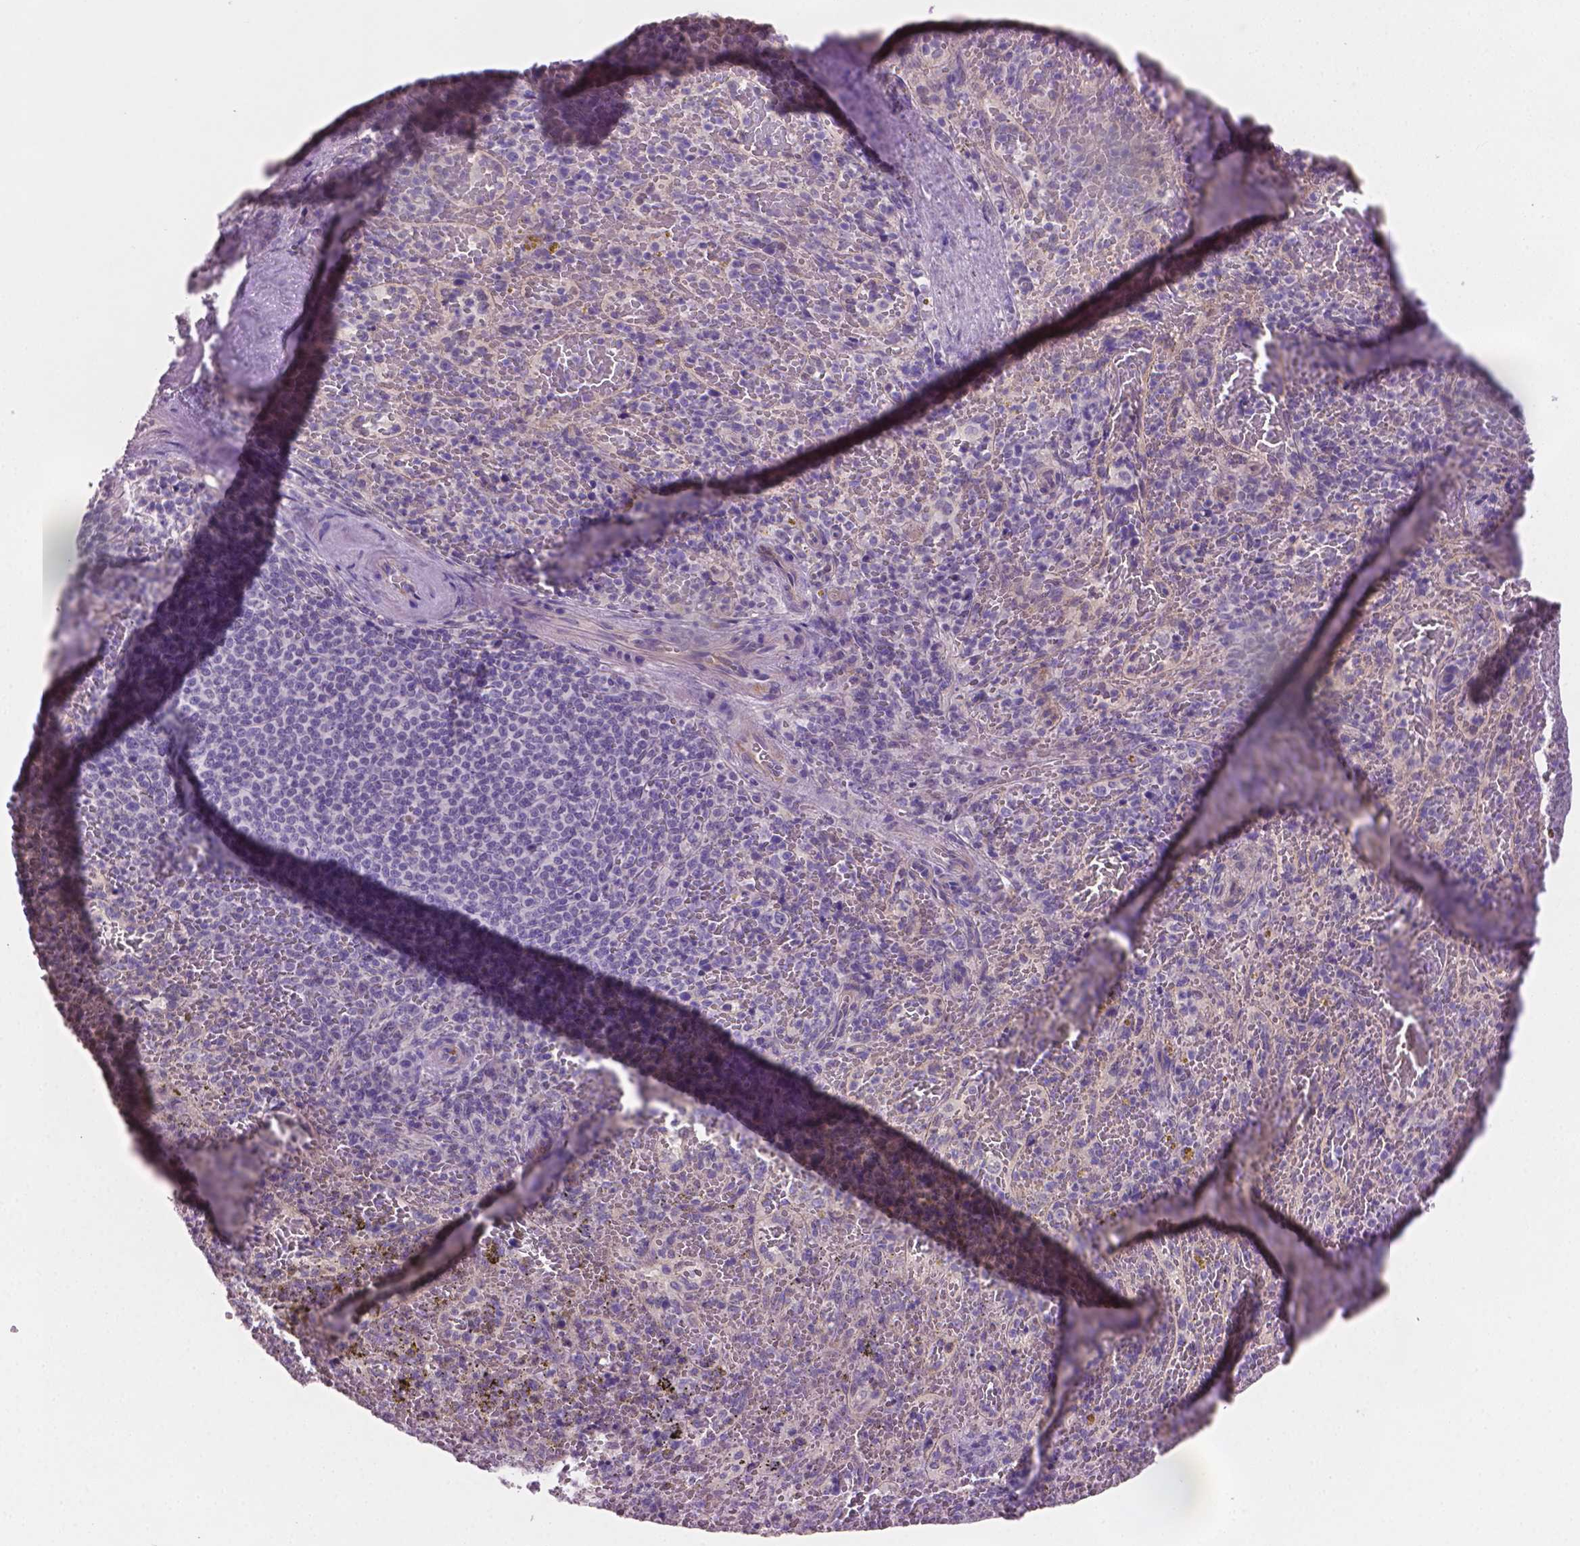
{"staining": {"intensity": "negative", "quantity": "none", "location": "none"}, "tissue": "spleen", "cell_type": "Cells in red pulp", "image_type": "normal", "snomed": [{"axis": "morphology", "description": "Normal tissue, NOS"}, {"axis": "topography", "description": "Spleen"}], "caption": "Protein analysis of normal spleen exhibits no significant expression in cells in red pulp. (DAB immunohistochemistry (IHC), high magnification).", "gene": "CLXN", "patient": {"sex": "female", "age": 50}}